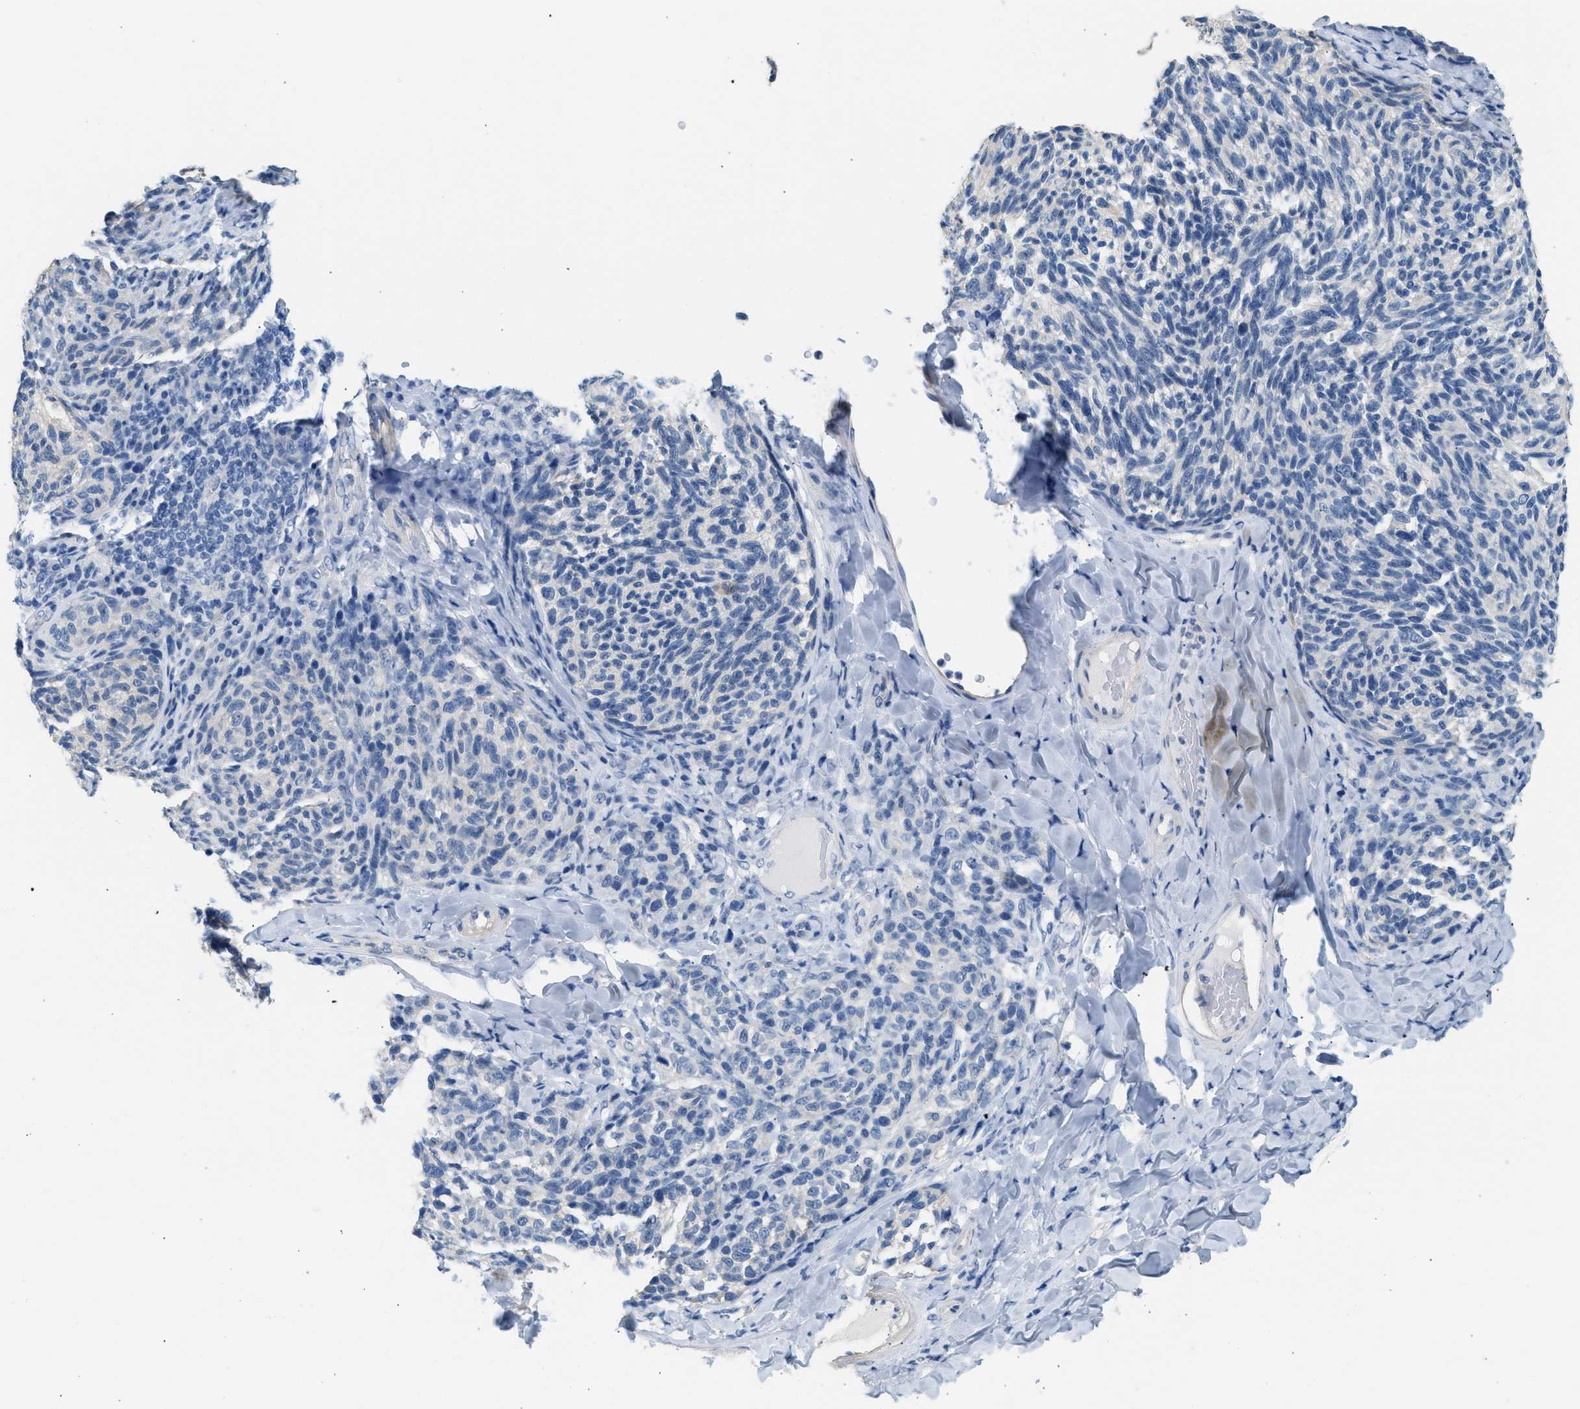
{"staining": {"intensity": "negative", "quantity": "none", "location": "none"}, "tissue": "melanoma", "cell_type": "Tumor cells", "image_type": "cancer", "snomed": [{"axis": "morphology", "description": "Malignant melanoma, NOS"}, {"axis": "topography", "description": "Skin"}], "caption": "Tumor cells show no significant protein staining in melanoma.", "gene": "SPAM1", "patient": {"sex": "female", "age": 73}}